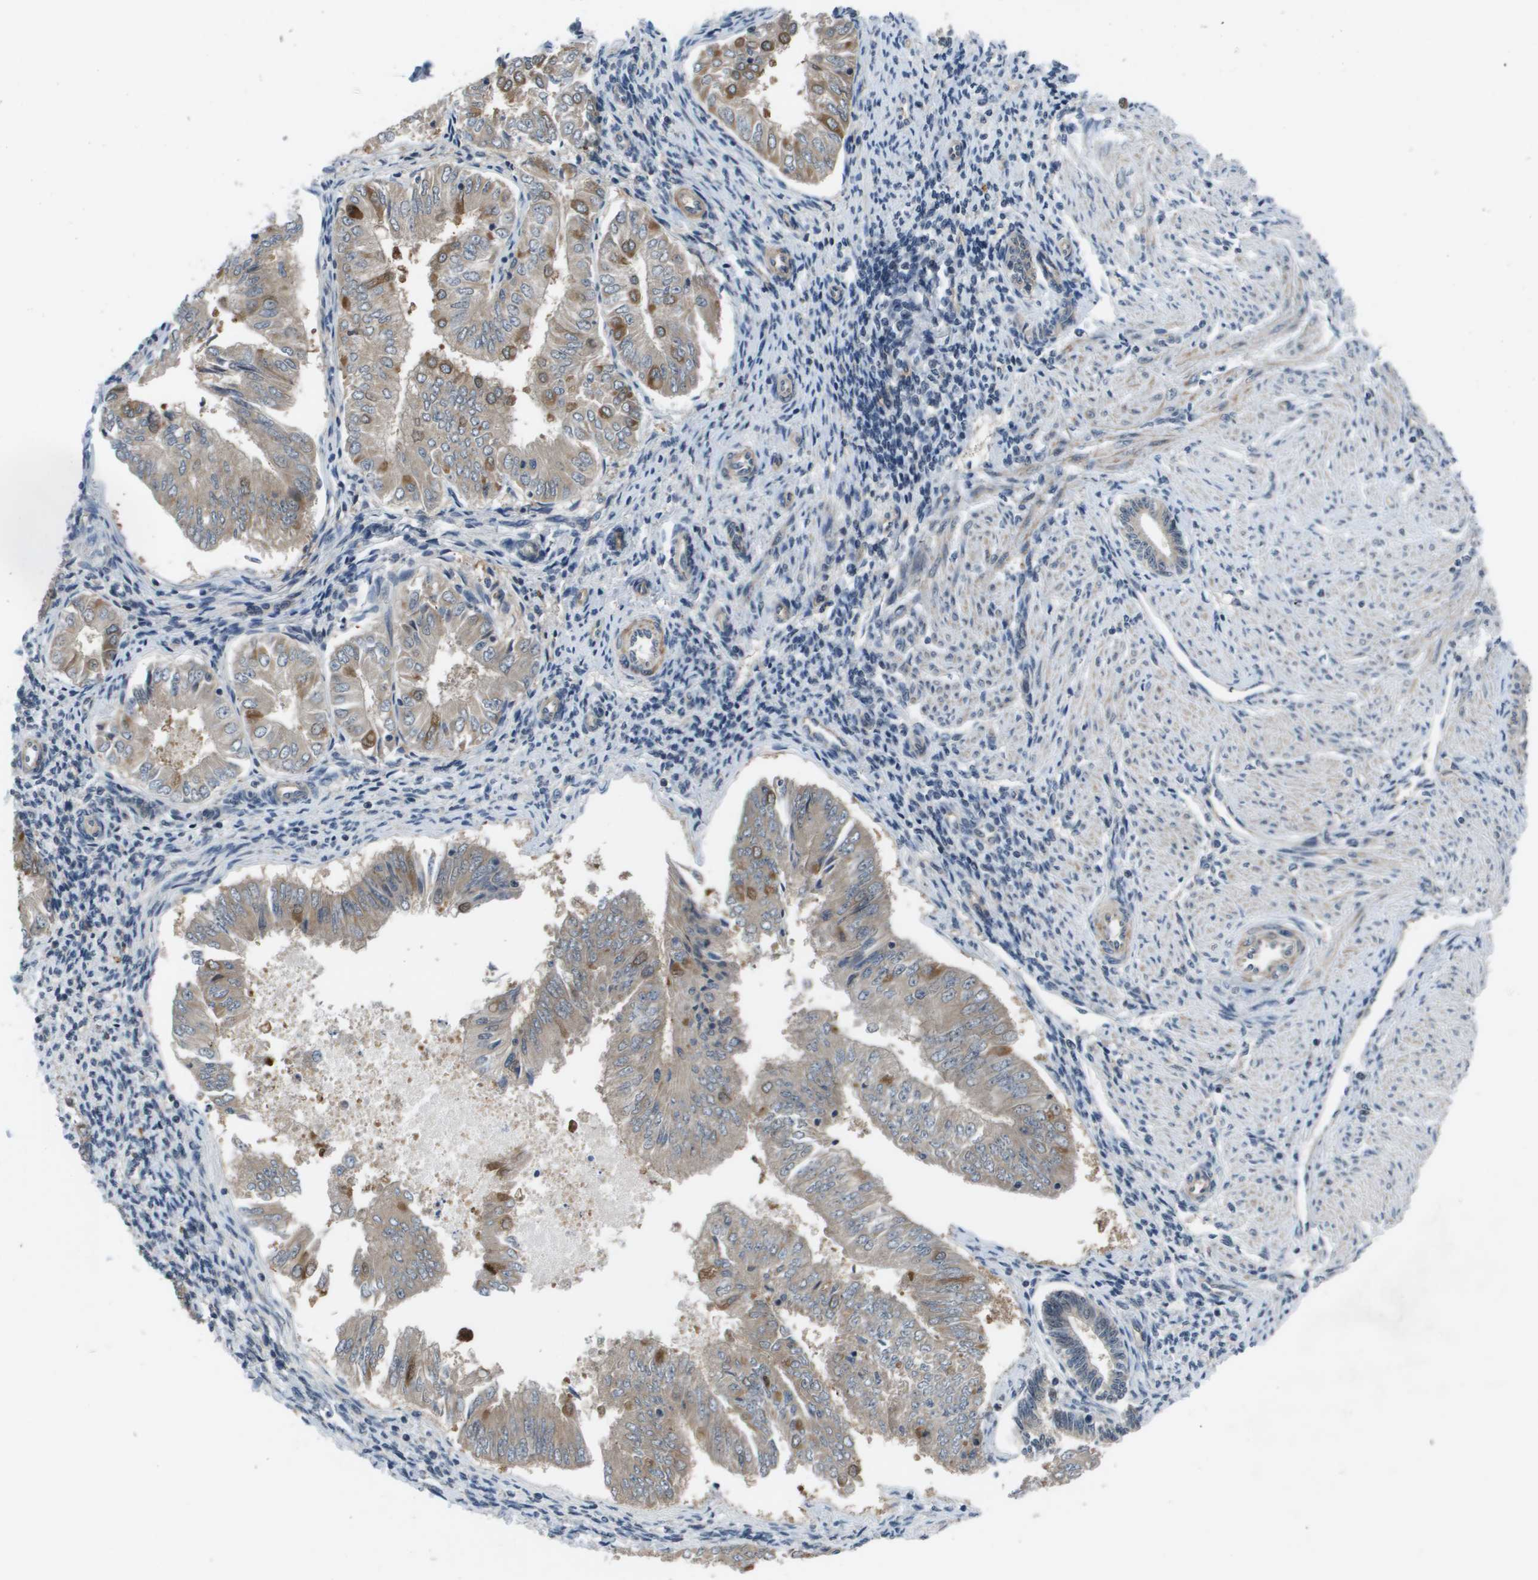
{"staining": {"intensity": "moderate", "quantity": "<25%", "location": "cytoplasmic/membranous"}, "tissue": "endometrial cancer", "cell_type": "Tumor cells", "image_type": "cancer", "snomed": [{"axis": "morphology", "description": "Adenocarcinoma, NOS"}, {"axis": "topography", "description": "Endometrium"}], "caption": "Immunohistochemistry (IHC) image of neoplastic tissue: human endometrial cancer (adenocarcinoma) stained using immunohistochemistry (IHC) reveals low levels of moderate protein expression localized specifically in the cytoplasmic/membranous of tumor cells, appearing as a cytoplasmic/membranous brown color.", "gene": "ENPP5", "patient": {"sex": "female", "age": 53}}